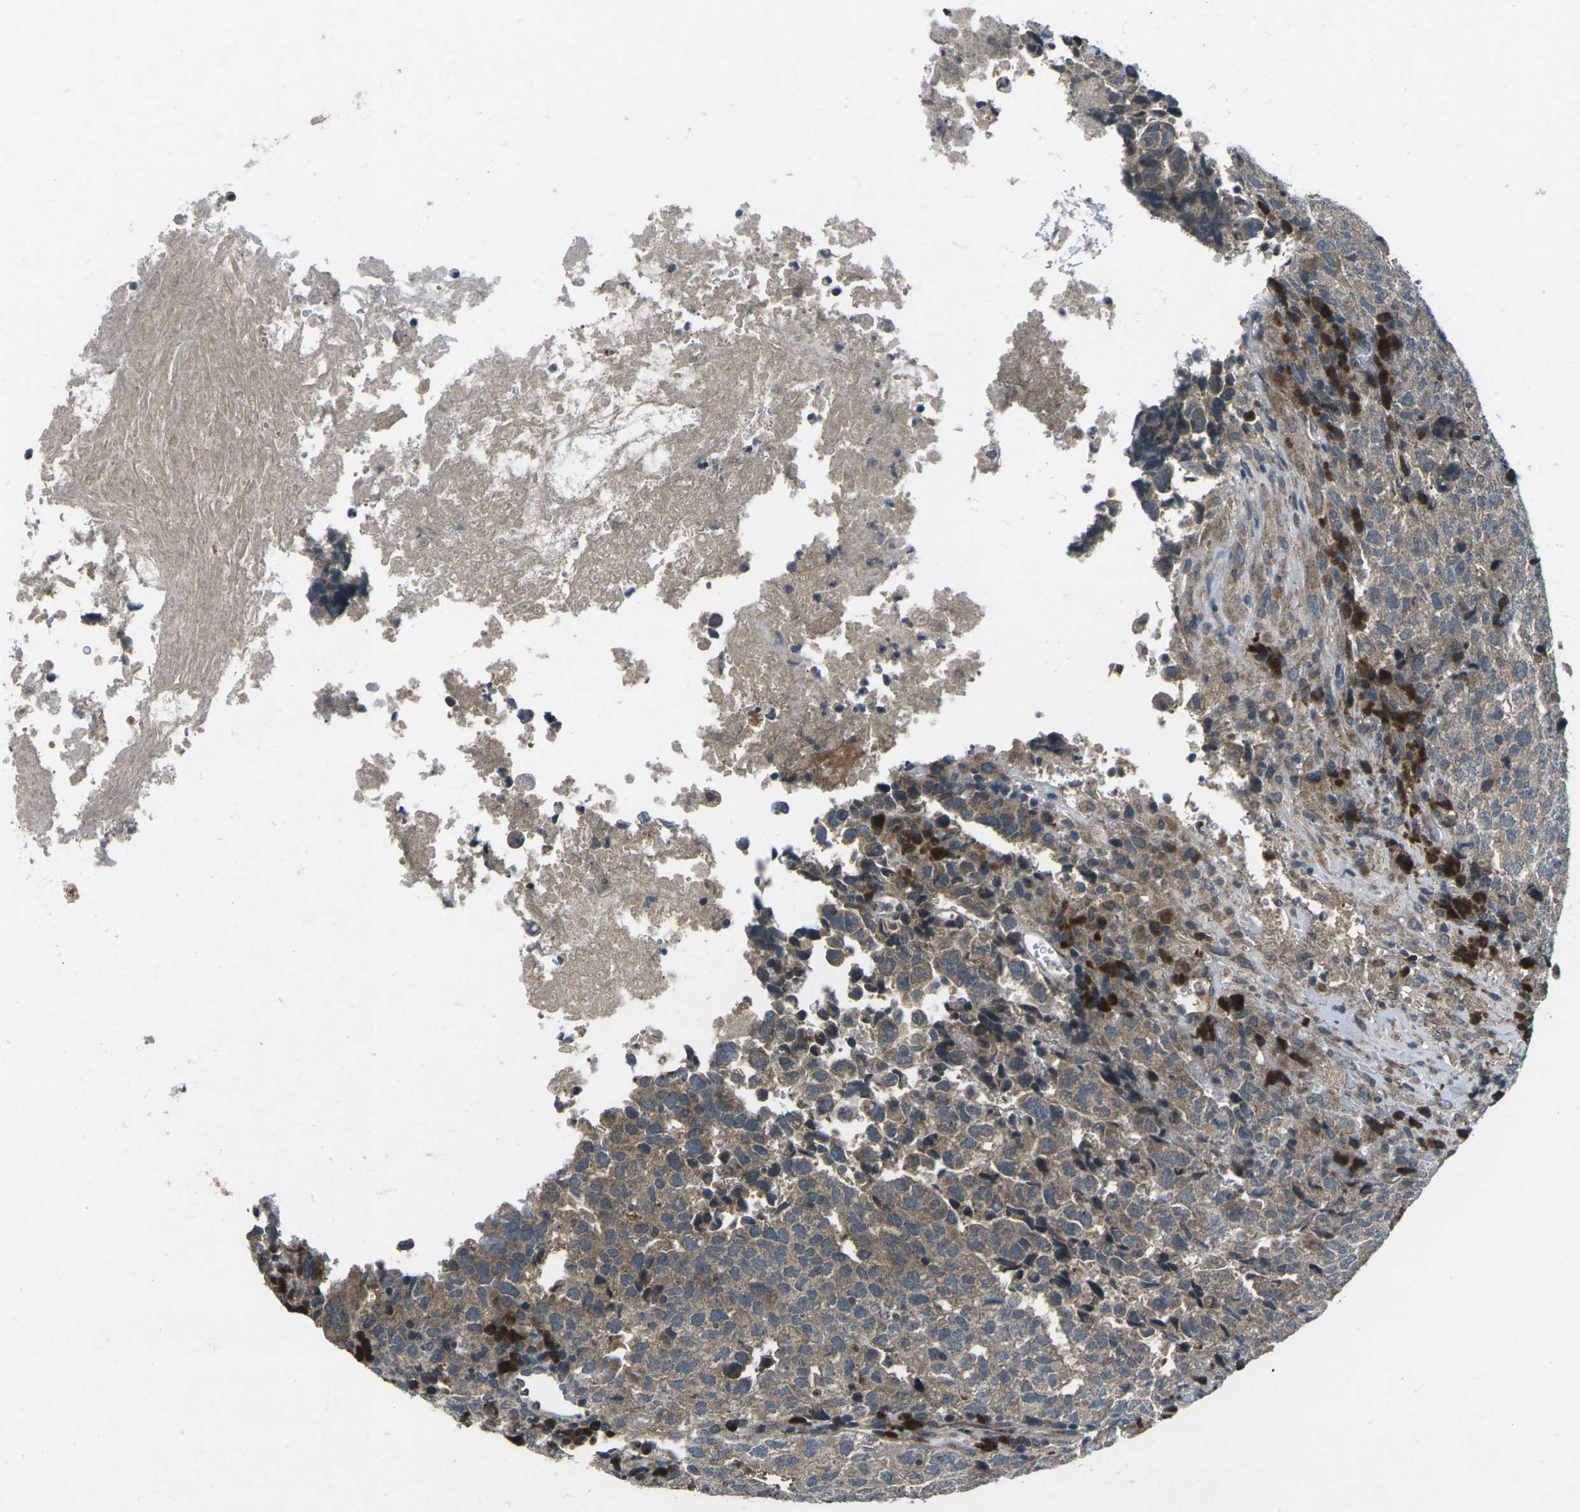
{"staining": {"intensity": "moderate", "quantity": ">75%", "location": "cytoplasmic/membranous"}, "tissue": "testis cancer", "cell_type": "Tumor cells", "image_type": "cancer", "snomed": [{"axis": "morphology", "description": "Necrosis, NOS"}, {"axis": "morphology", "description": "Carcinoma, Embryonal, NOS"}, {"axis": "topography", "description": "Testis"}], "caption": "Testis cancer tissue exhibits moderate cytoplasmic/membranous positivity in approximately >75% of tumor cells", "gene": "CDK16", "patient": {"sex": "male", "age": 19}}